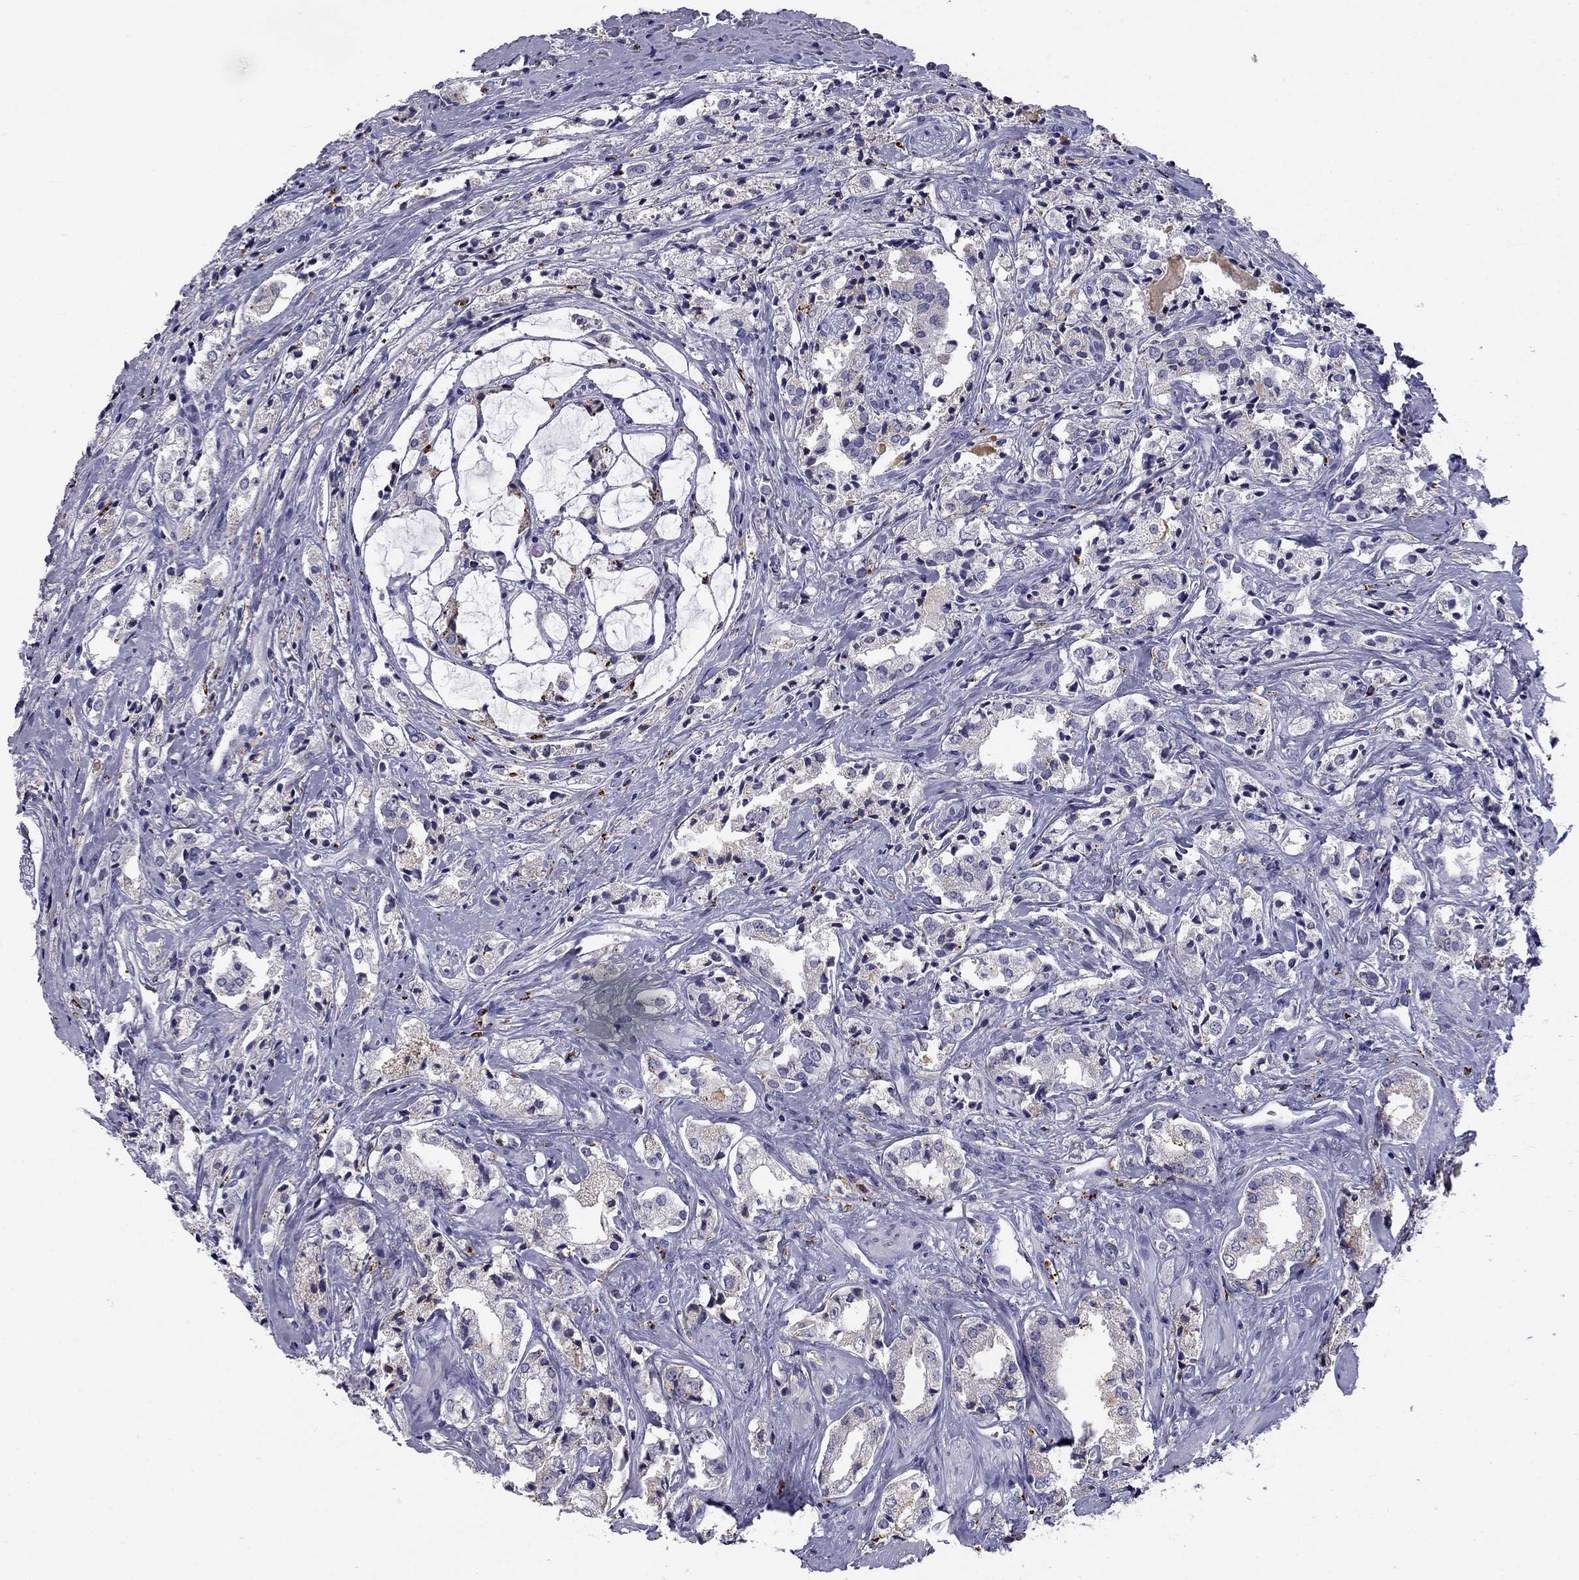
{"staining": {"intensity": "negative", "quantity": "none", "location": "none"}, "tissue": "prostate cancer", "cell_type": "Tumor cells", "image_type": "cancer", "snomed": [{"axis": "morphology", "description": "Adenocarcinoma, NOS"}, {"axis": "topography", "description": "Prostate"}], "caption": "The immunohistochemistry (IHC) image has no significant staining in tumor cells of adenocarcinoma (prostate) tissue. Nuclei are stained in blue.", "gene": "CLPSL2", "patient": {"sex": "male", "age": 66}}